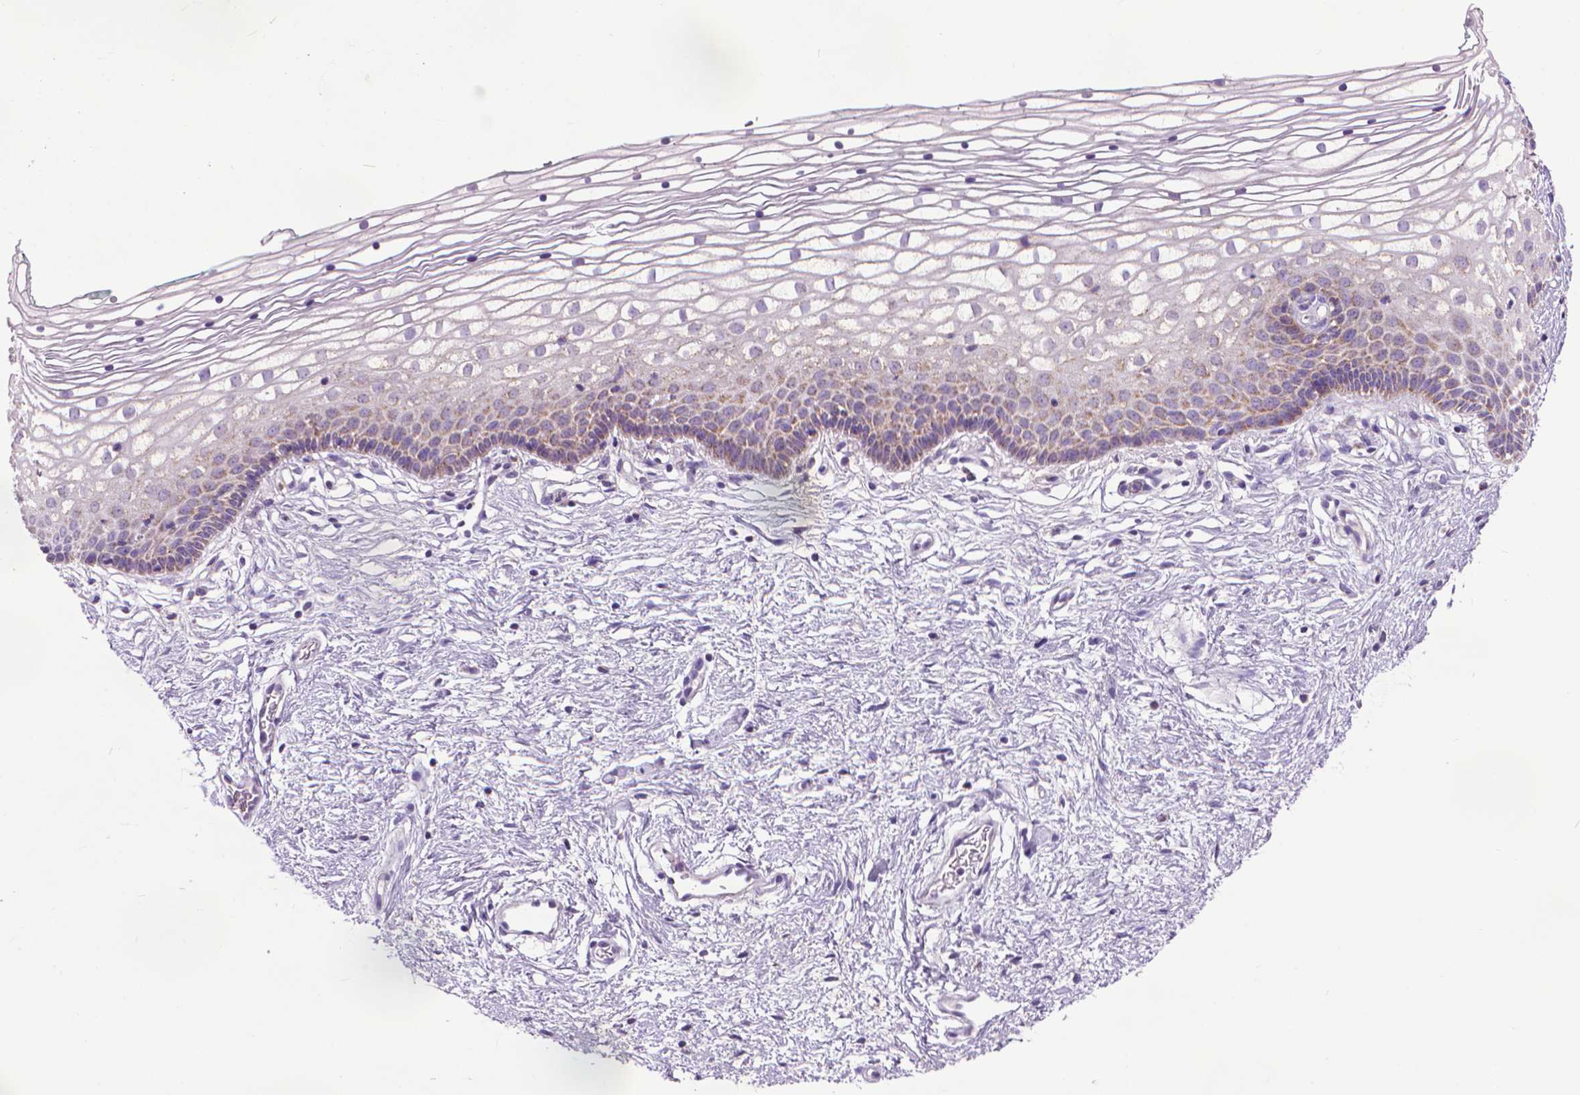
{"staining": {"intensity": "weak", "quantity": "<25%", "location": "cytoplasmic/membranous"}, "tissue": "vagina", "cell_type": "Squamous epithelial cells", "image_type": "normal", "snomed": [{"axis": "morphology", "description": "Normal tissue, NOS"}, {"axis": "topography", "description": "Vagina"}], "caption": "This is an immunohistochemistry micrograph of normal vagina. There is no expression in squamous epithelial cells.", "gene": "VDAC1", "patient": {"sex": "female", "age": 36}}